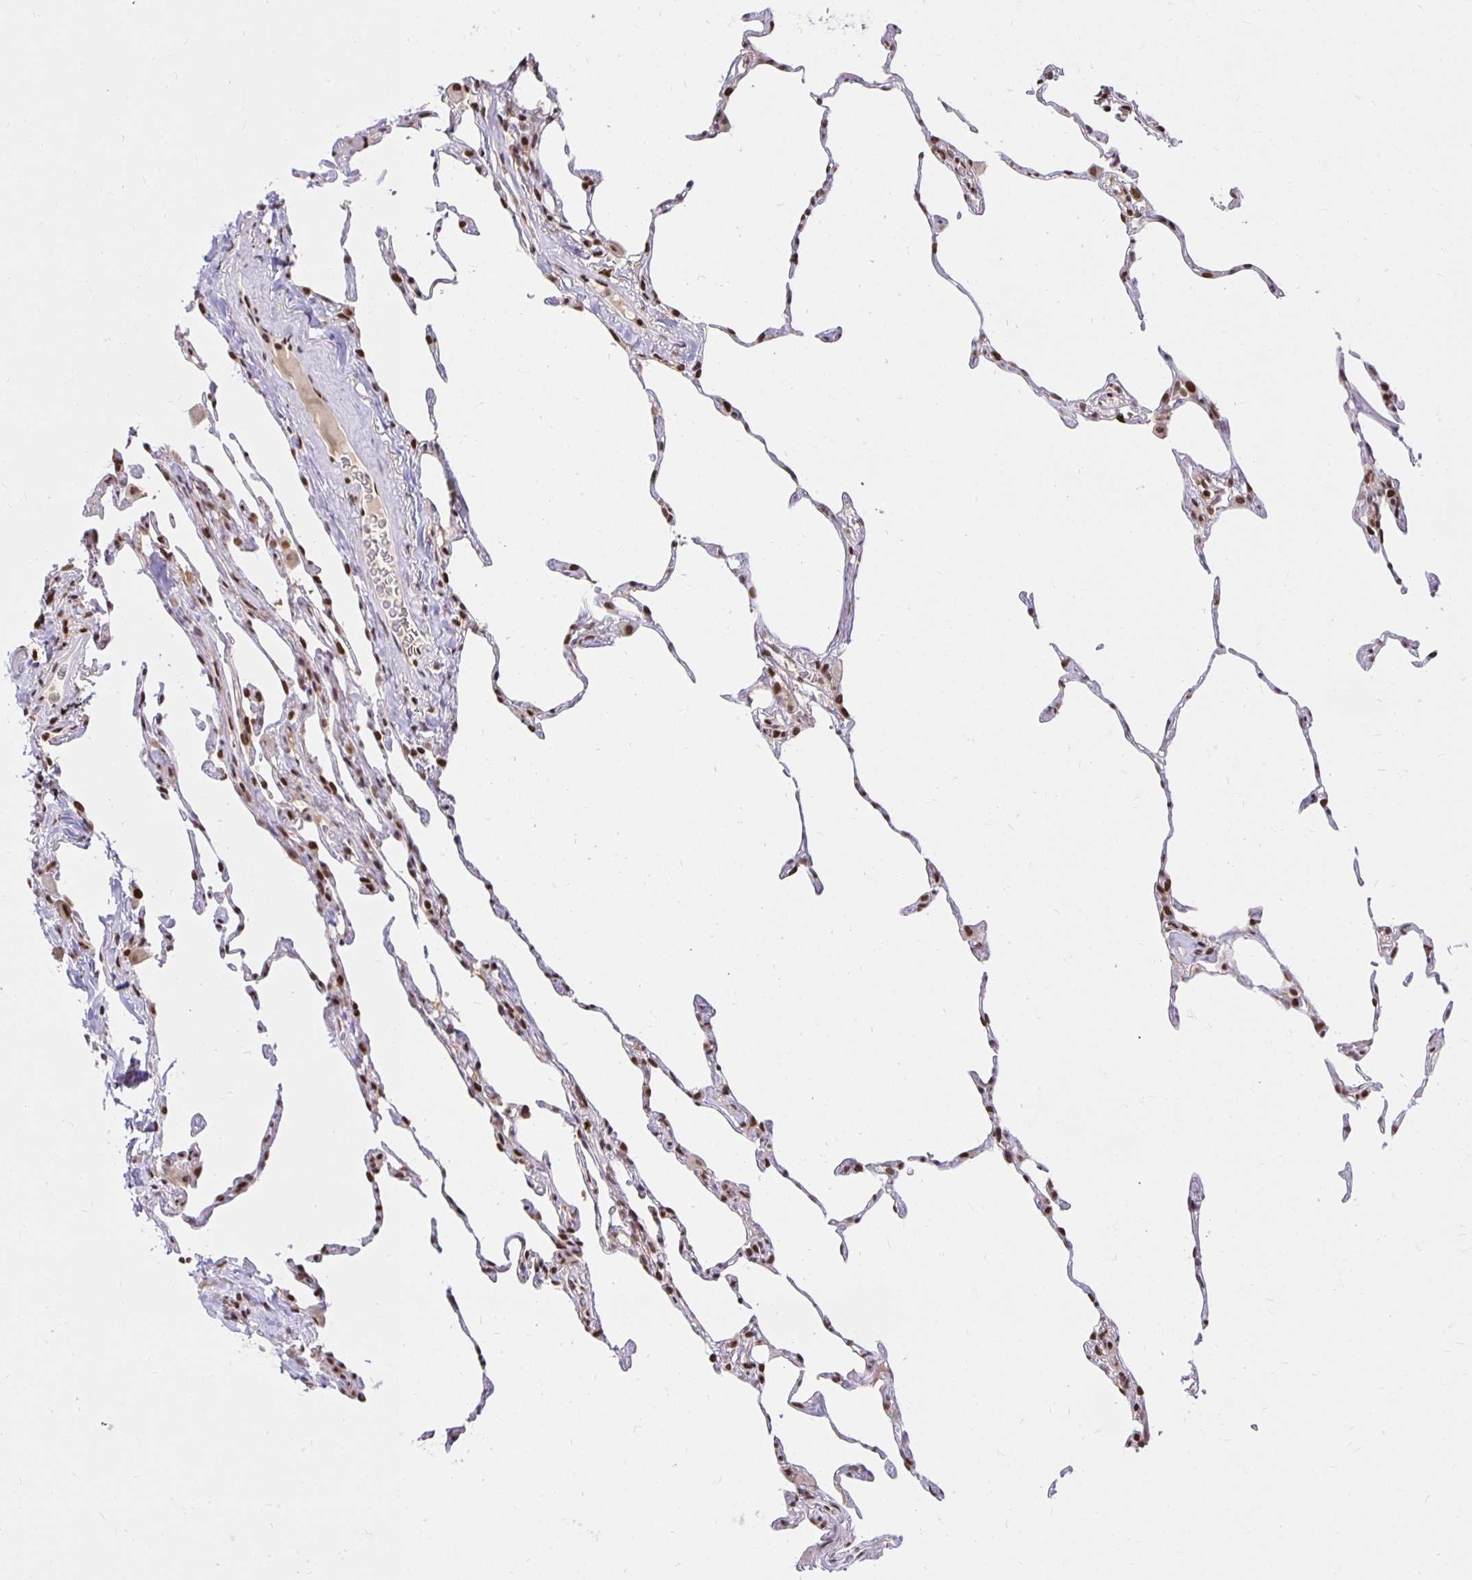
{"staining": {"intensity": "strong", "quantity": "25%-75%", "location": "nuclear"}, "tissue": "lung", "cell_type": "Alveolar cells", "image_type": "normal", "snomed": [{"axis": "morphology", "description": "Normal tissue, NOS"}, {"axis": "topography", "description": "Lung"}], "caption": "Strong nuclear protein positivity is identified in about 25%-75% of alveolar cells in lung. (DAB IHC with brightfield microscopy, high magnification).", "gene": "ZNF579", "patient": {"sex": "female", "age": 57}}